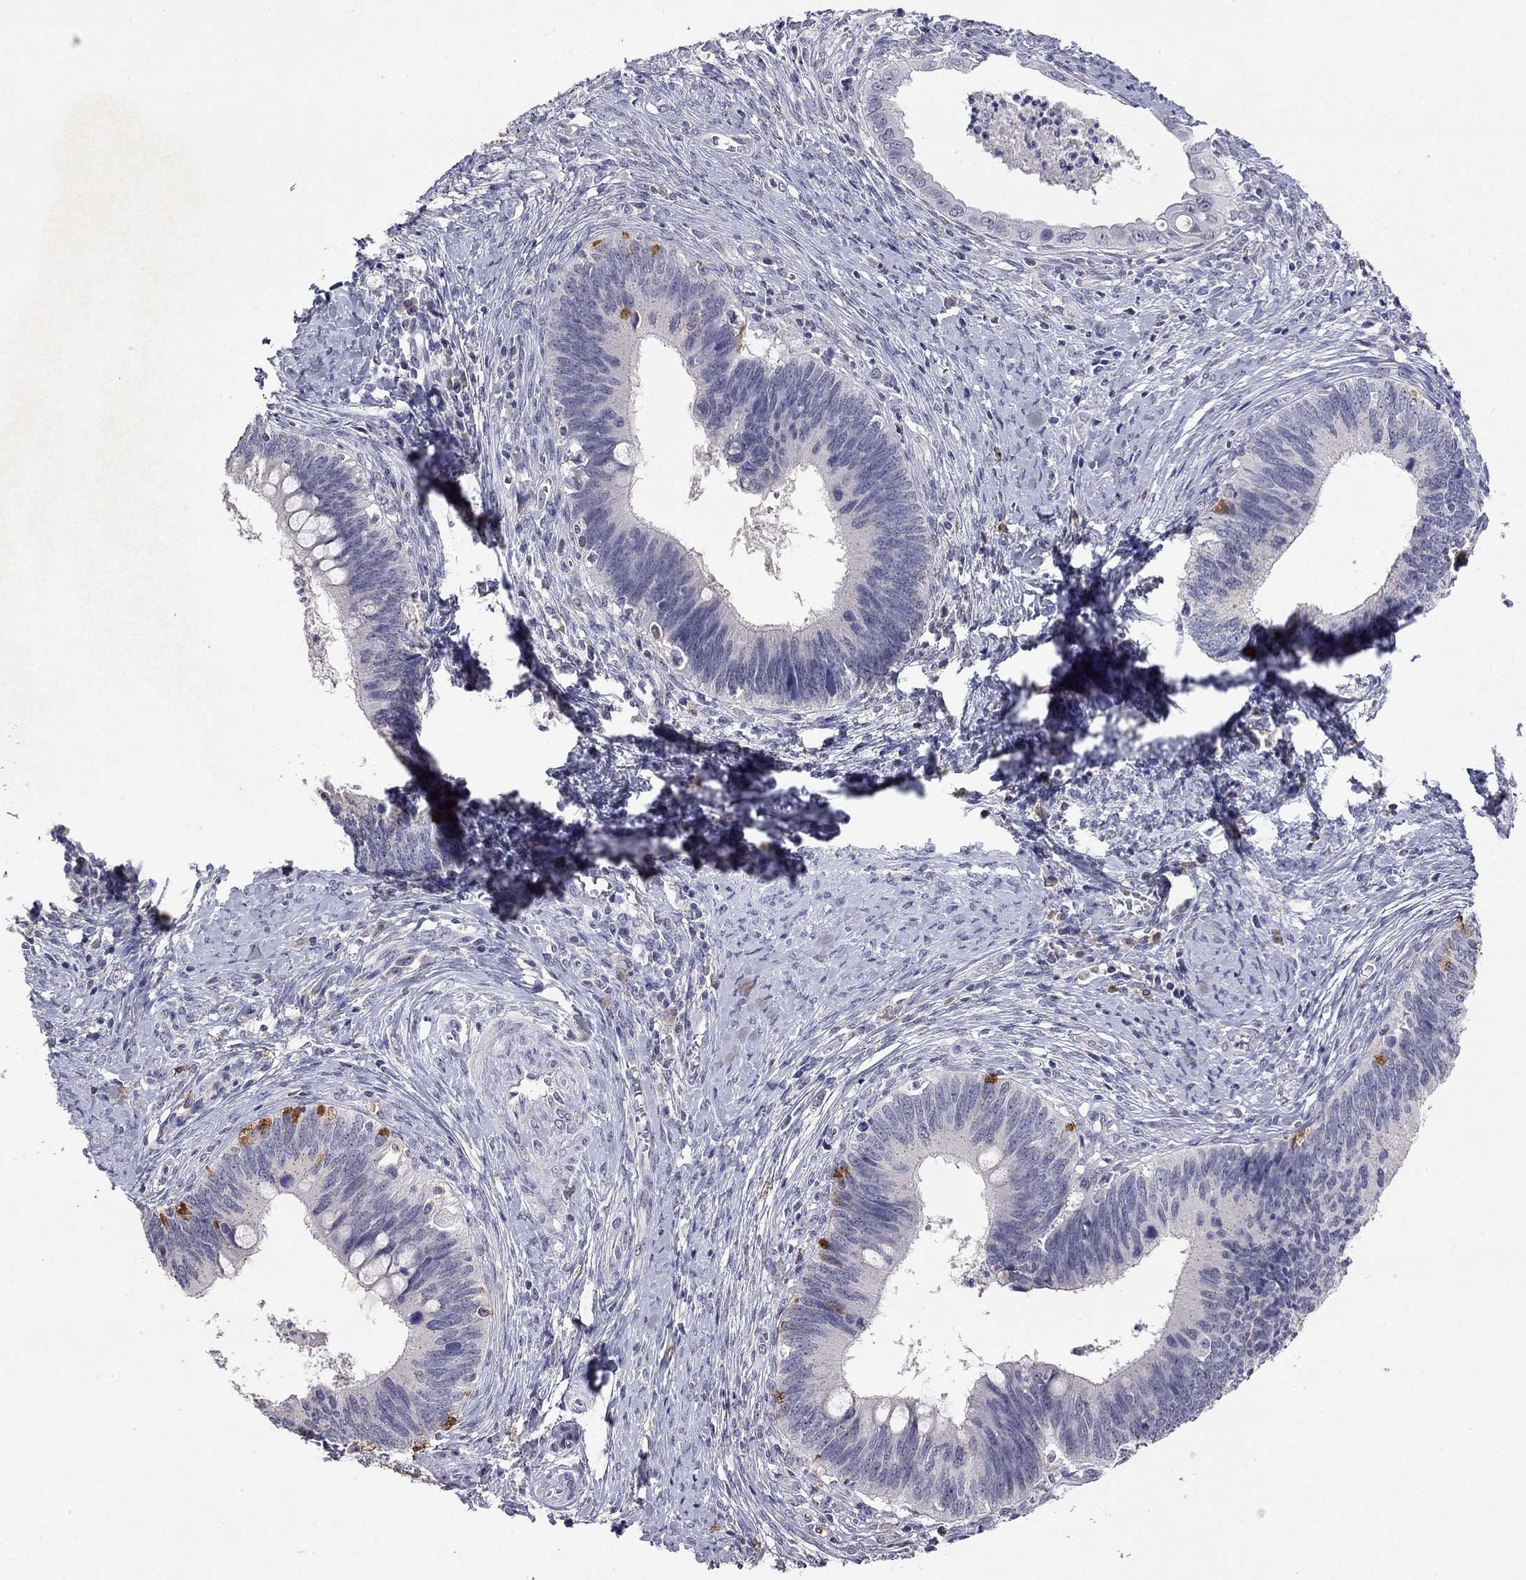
{"staining": {"intensity": "strong", "quantity": "<25%", "location": "cytoplasmic/membranous"}, "tissue": "cervical cancer", "cell_type": "Tumor cells", "image_type": "cancer", "snomed": [{"axis": "morphology", "description": "Adenocarcinoma, NOS"}, {"axis": "topography", "description": "Cervix"}], "caption": "Tumor cells demonstrate strong cytoplasmic/membranous staining in about <25% of cells in cervical cancer (adenocarcinoma).", "gene": "WNK3", "patient": {"sex": "female", "age": 42}}